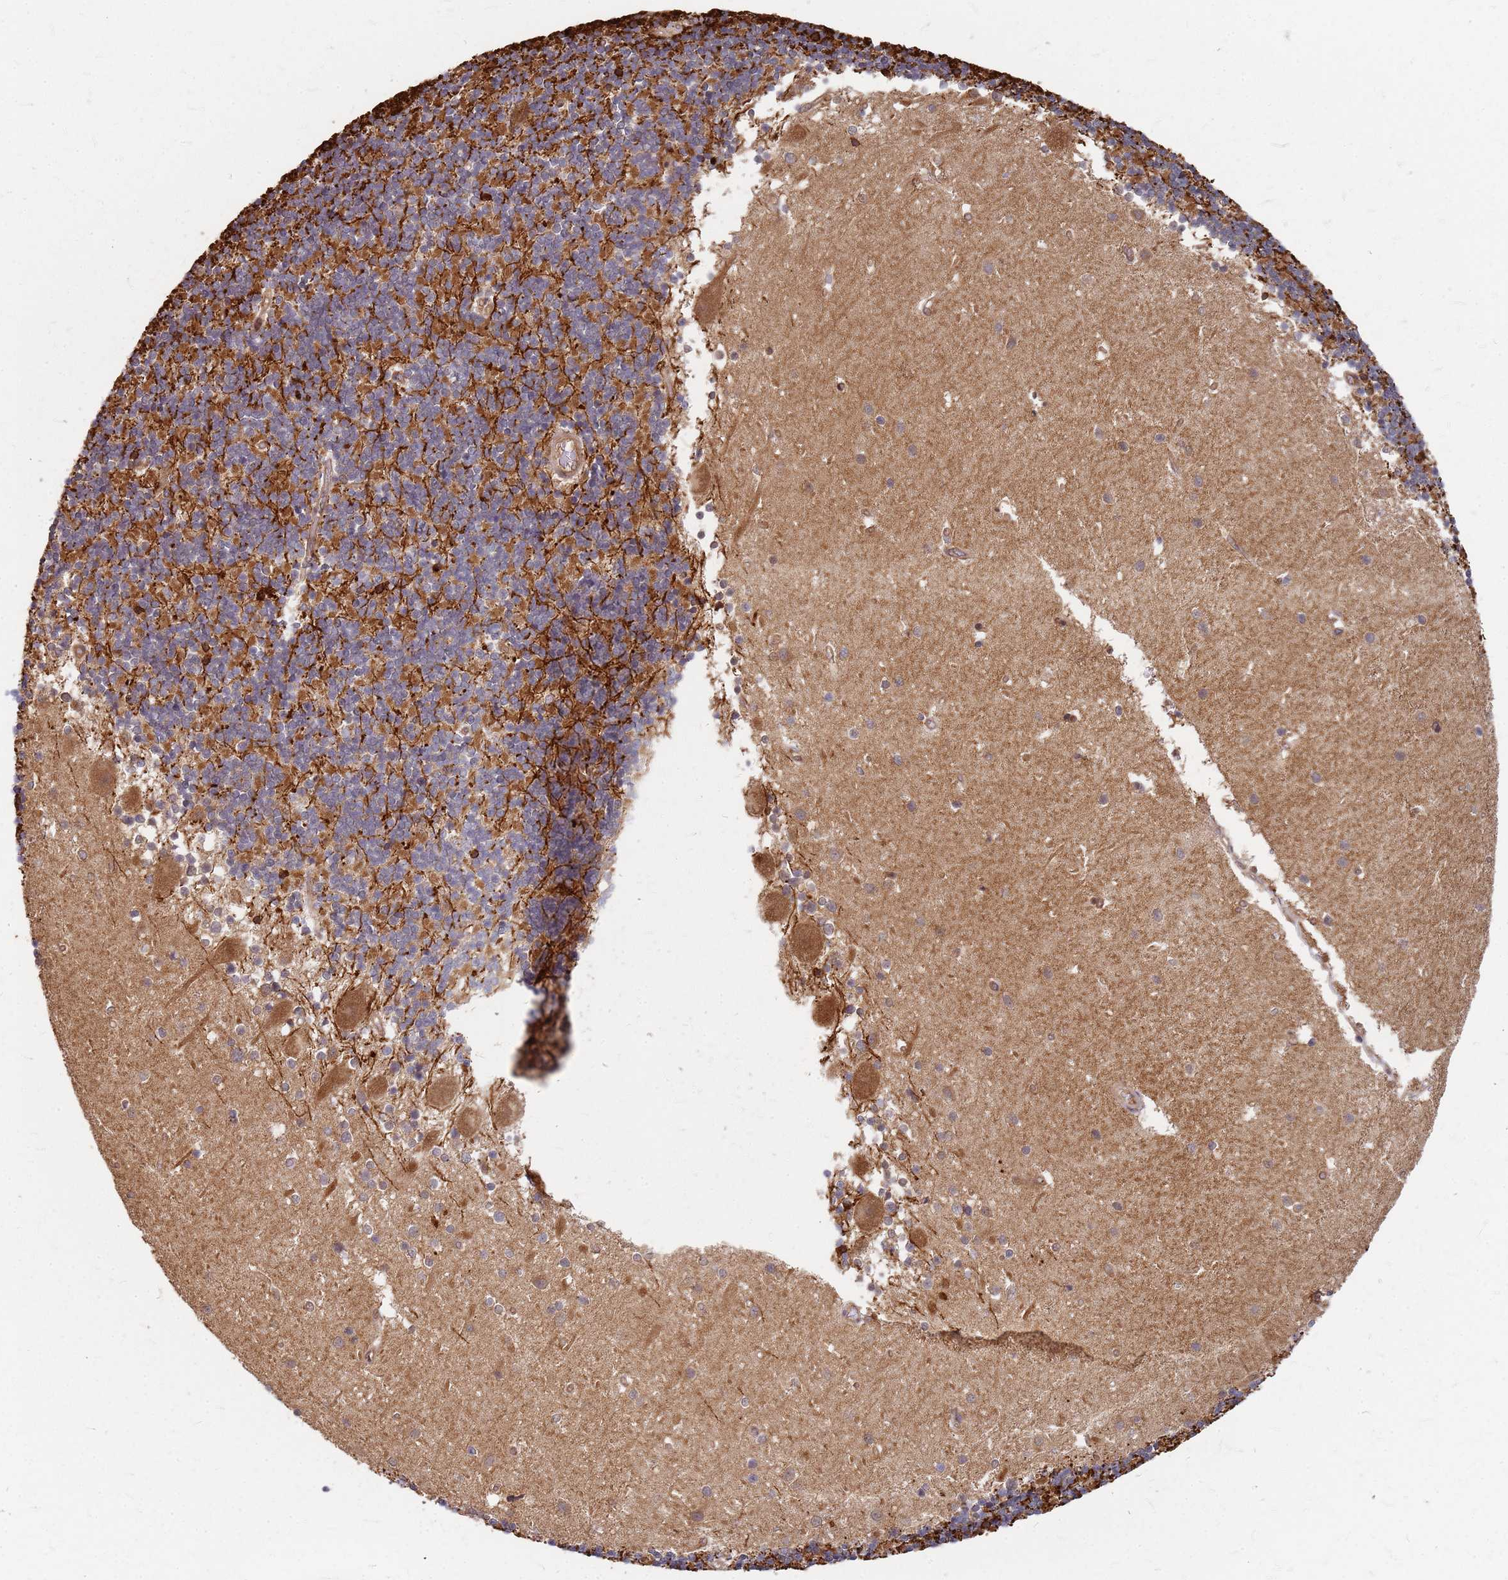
{"staining": {"intensity": "strong", "quantity": "25%-75%", "location": "cytoplasmic/membranous"}, "tissue": "cerebellum", "cell_type": "Cells in granular layer", "image_type": "normal", "snomed": [{"axis": "morphology", "description": "Normal tissue, NOS"}, {"axis": "topography", "description": "Cerebellum"}], "caption": "Immunohistochemistry photomicrograph of normal cerebellum: cerebellum stained using IHC reveals high levels of strong protein expression localized specifically in the cytoplasmic/membranous of cells in granular layer, appearing as a cytoplasmic/membranous brown color.", "gene": "TRABD", "patient": {"sex": "male", "age": 54}}